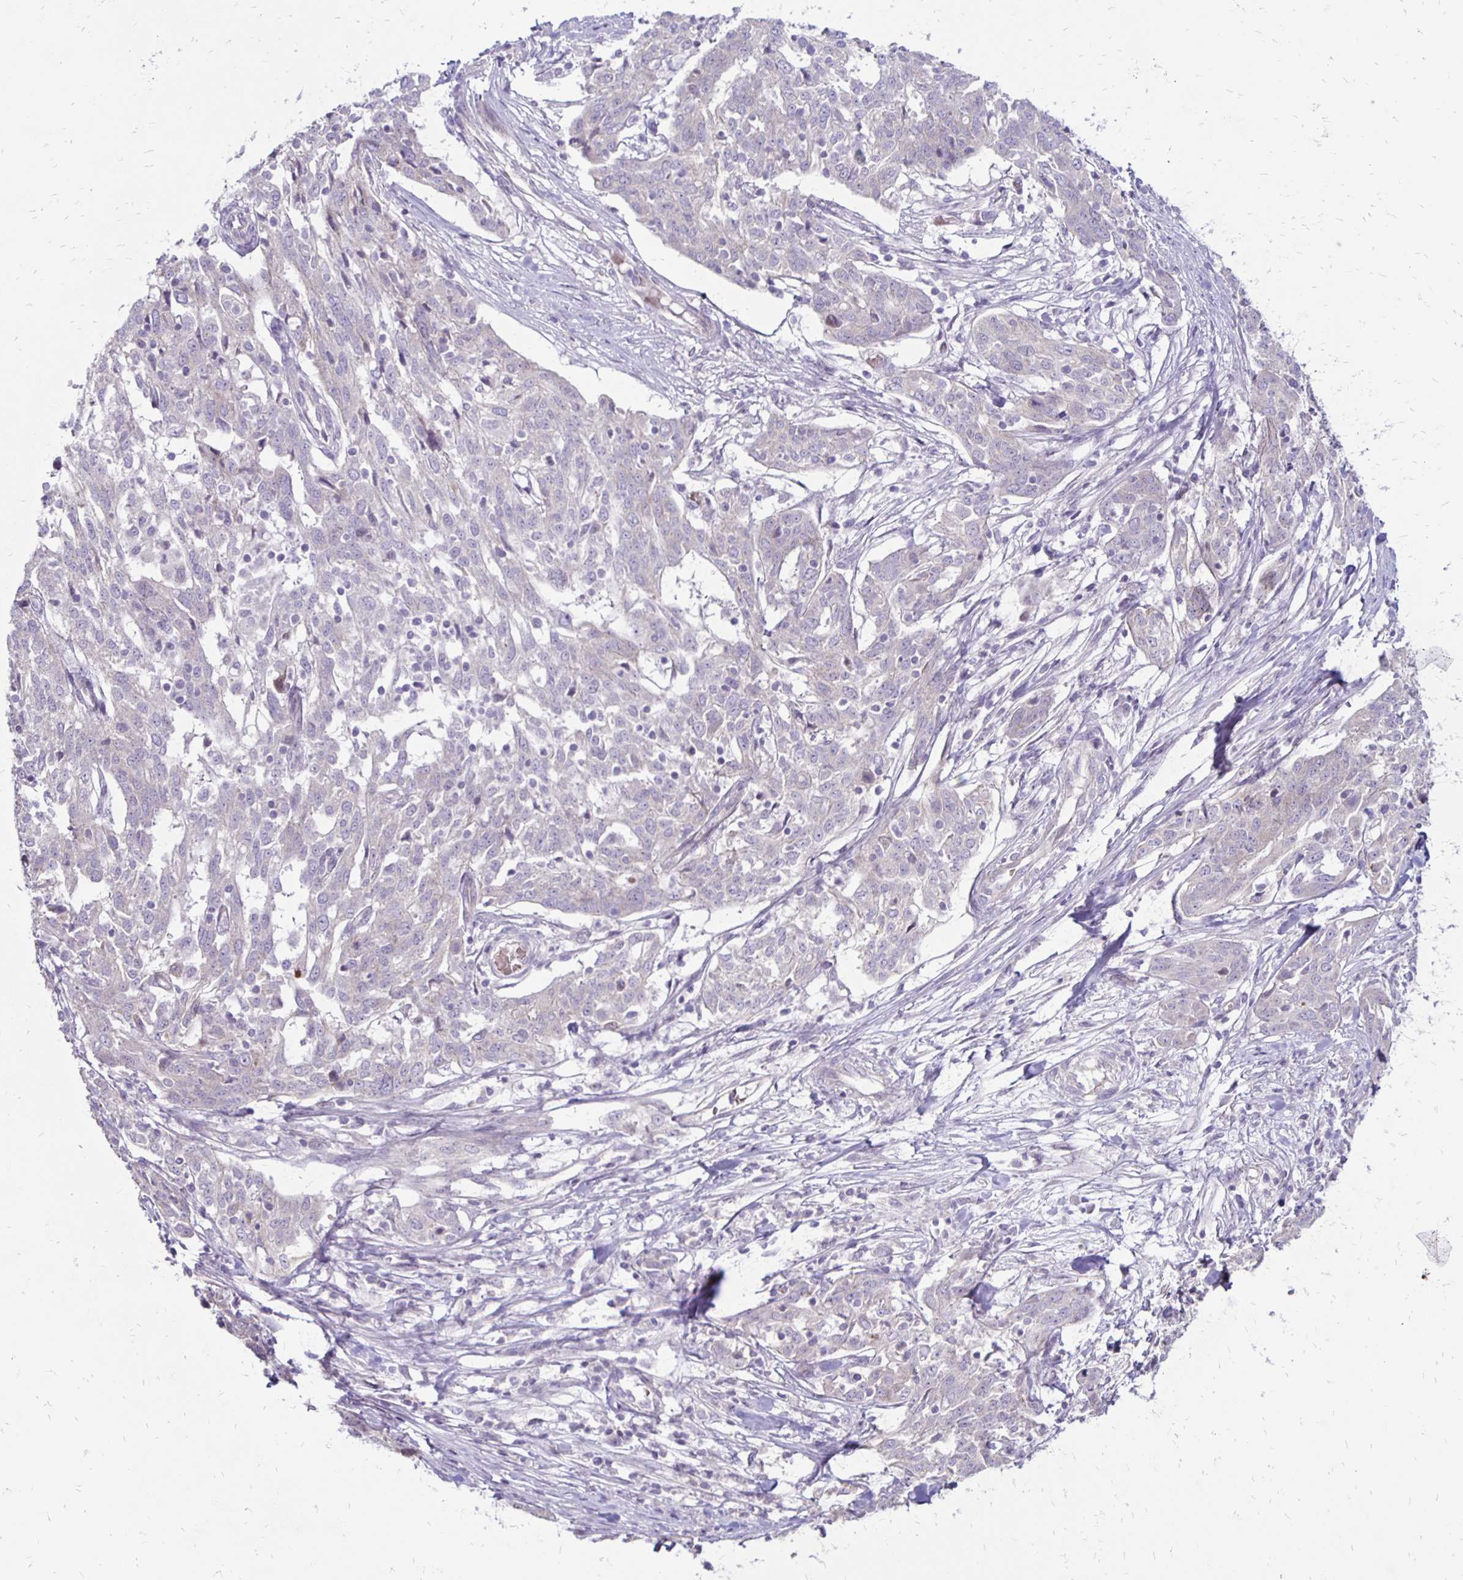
{"staining": {"intensity": "negative", "quantity": "none", "location": "none"}, "tissue": "ovarian cancer", "cell_type": "Tumor cells", "image_type": "cancer", "snomed": [{"axis": "morphology", "description": "Cystadenocarcinoma, serous, NOS"}, {"axis": "topography", "description": "Ovary"}], "caption": "Ovarian cancer (serous cystadenocarcinoma) stained for a protein using immunohistochemistry (IHC) reveals no positivity tumor cells.", "gene": "KATNBL1", "patient": {"sex": "female", "age": 67}}